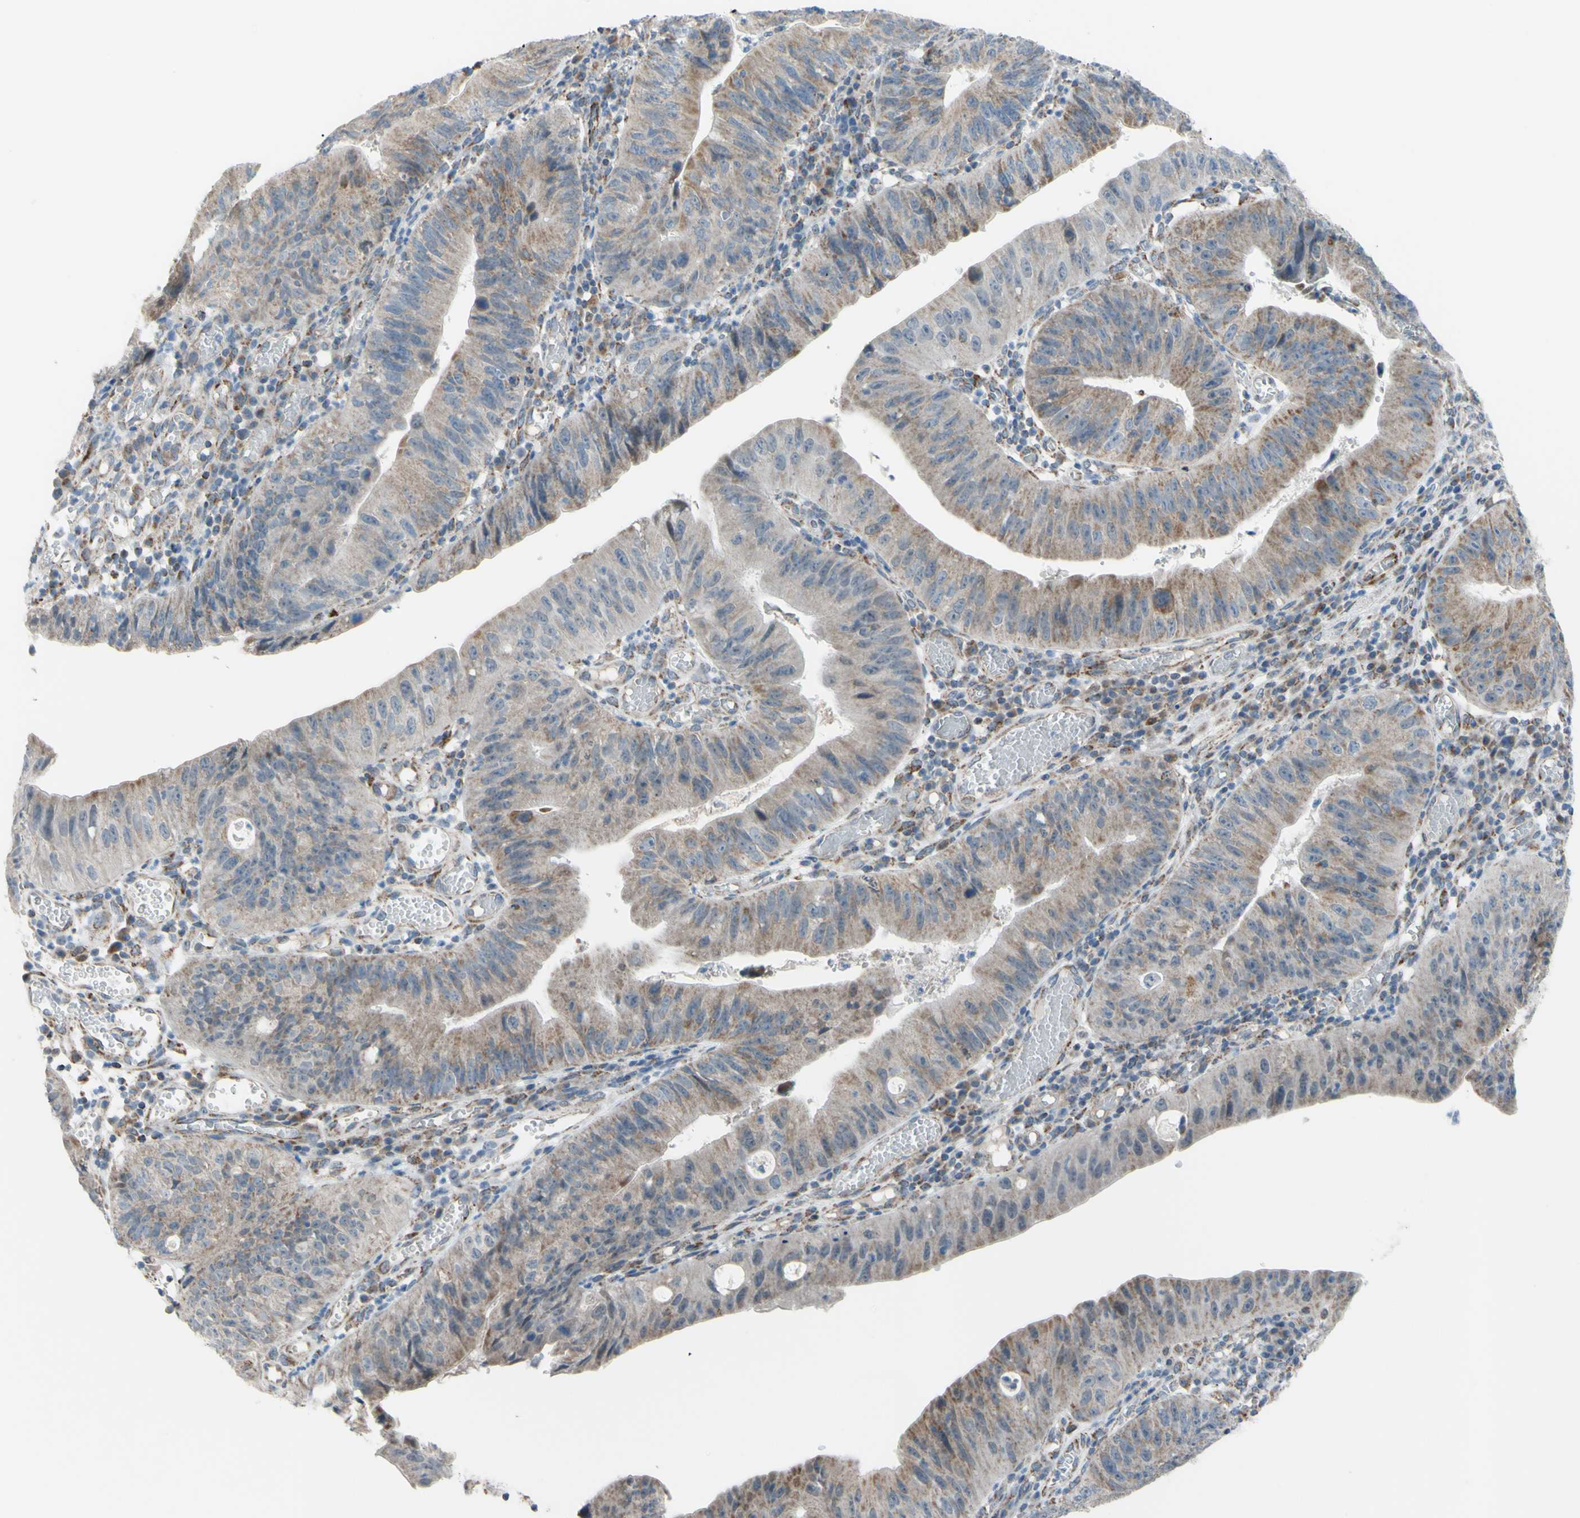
{"staining": {"intensity": "weak", "quantity": "25%-75%", "location": "cytoplasmic/membranous"}, "tissue": "stomach cancer", "cell_type": "Tumor cells", "image_type": "cancer", "snomed": [{"axis": "morphology", "description": "Adenocarcinoma, NOS"}, {"axis": "topography", "description": "Stomach"}], "caption": "Immunohistochemical staining of human stomach adenocarcinoma exhibits low levels of weak cytoplasmic/membranous protein positivity in about 25%-75% of tumor cells.", "gene": "GLT8D1", "patient": {"sex": "male", "age": 59}}